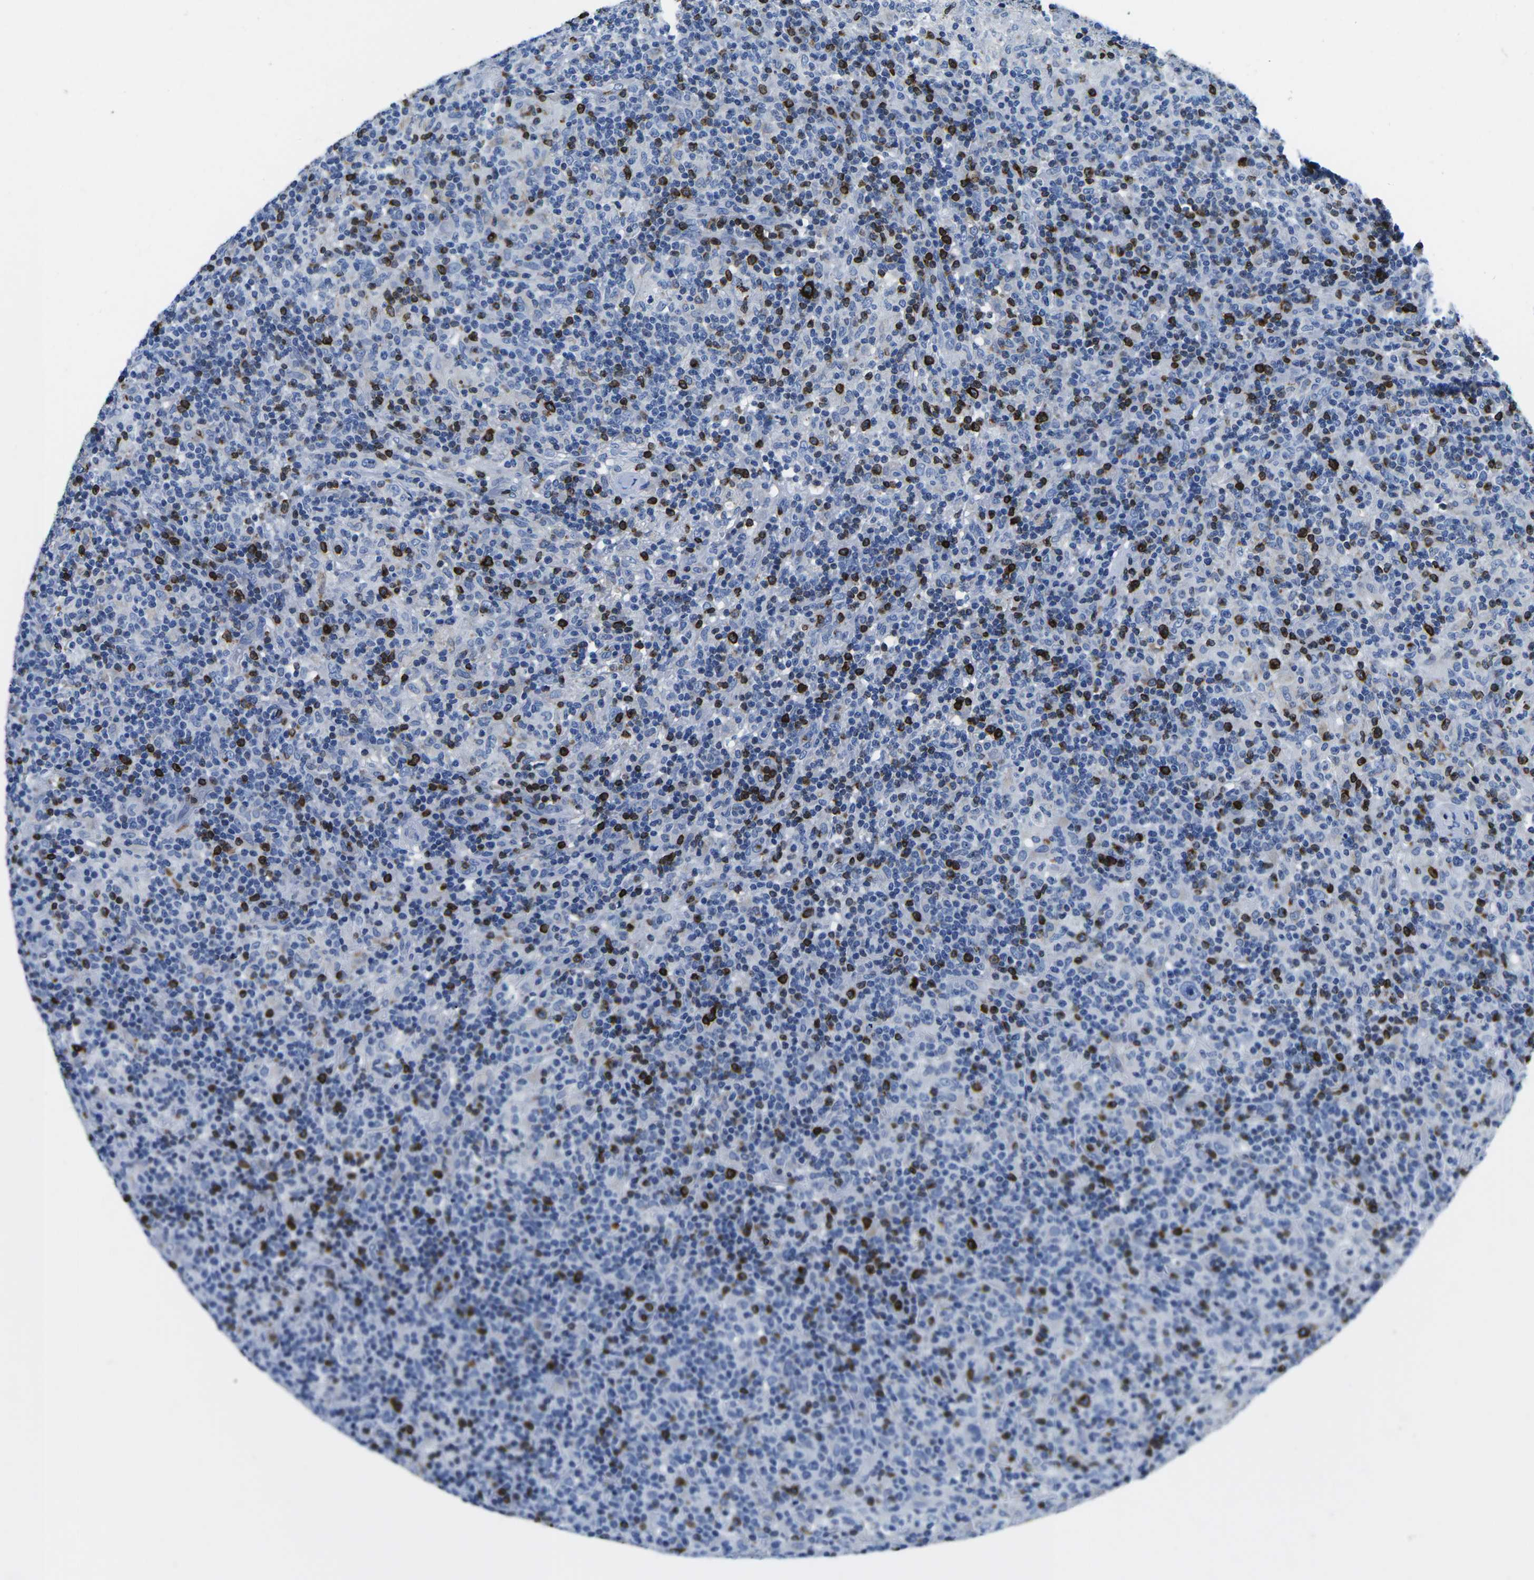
{"staining": {"intensity": "negative", "quantity": "none", "location": "none"}, "tissue": "lymphoma", "cell_type": "Tumor cells", "image_type": "cancer", "snomed": [{"axis": "morphology", "description": "Hodgkin's disease, NOS"}, {"axis": "topography", "description": "Lymph node"}], "caption": "Immunohistochemistry photomicrograph of neoplastic tissue: human lymphoma stained with DAB exhibits no significant protein expression in tumor cells. (Stains: DAB (3,3'-diaminobenzidine) immunohistochemistry (IHC) with hematoxylin counter stain, Microscopy: brightfield microscopy at high magnification).", "gene": "CTSW", "patient": {"sex": "male", "age": 70}}